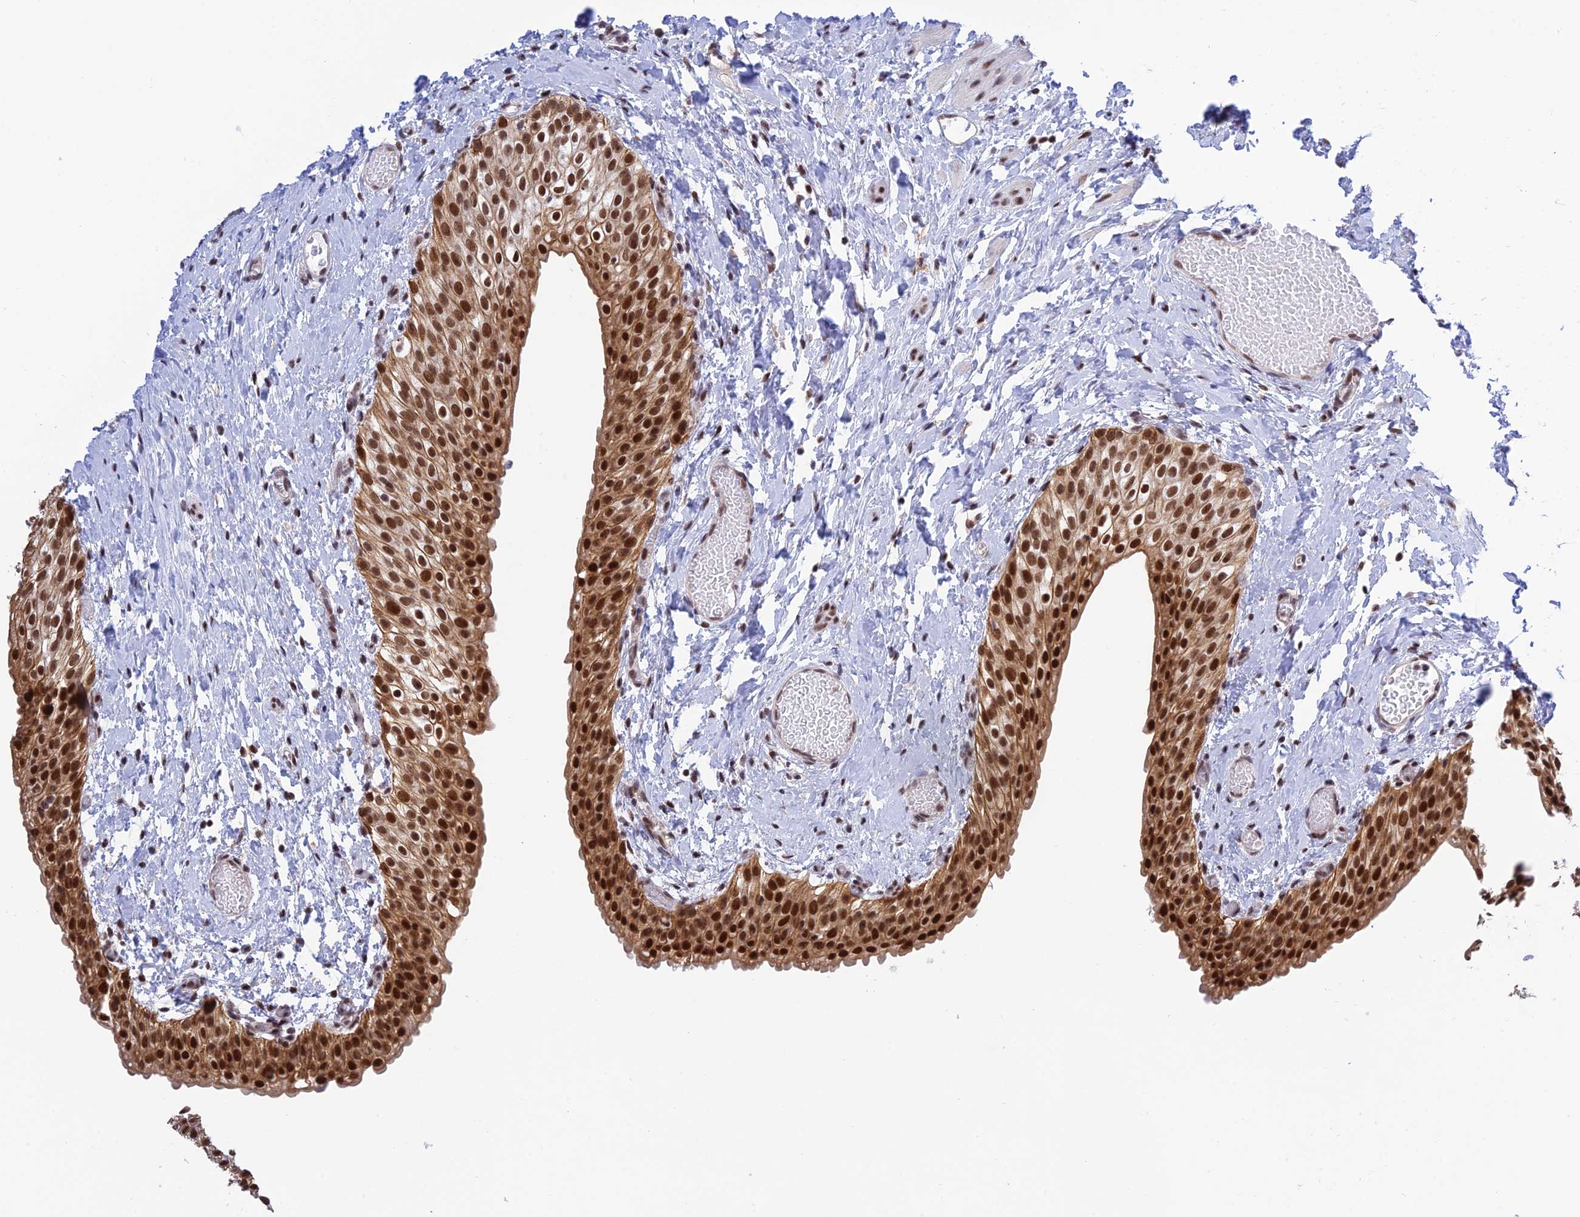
{"staining": {"intensity": "strong", "quantity": ">75%", "location": "cytoplasmic/membranous,nuclear"}, "tissue": "urinary bladder", "cell_type": "Urothelial cells", "image_type": "normal", "snomed": [{"axis": "morphology", "description": "Normal tissue, NOS"}, {"axis": "topography", "description": "Urinary bladder"}], "caption": "Urothelial cells display strong cytoplasmic/membranous,nuclear staining in approximately >75% of cells in normal urinary bladder.", "gene": "TCEA1", "patient": {"sex": "male", "age": 1}}